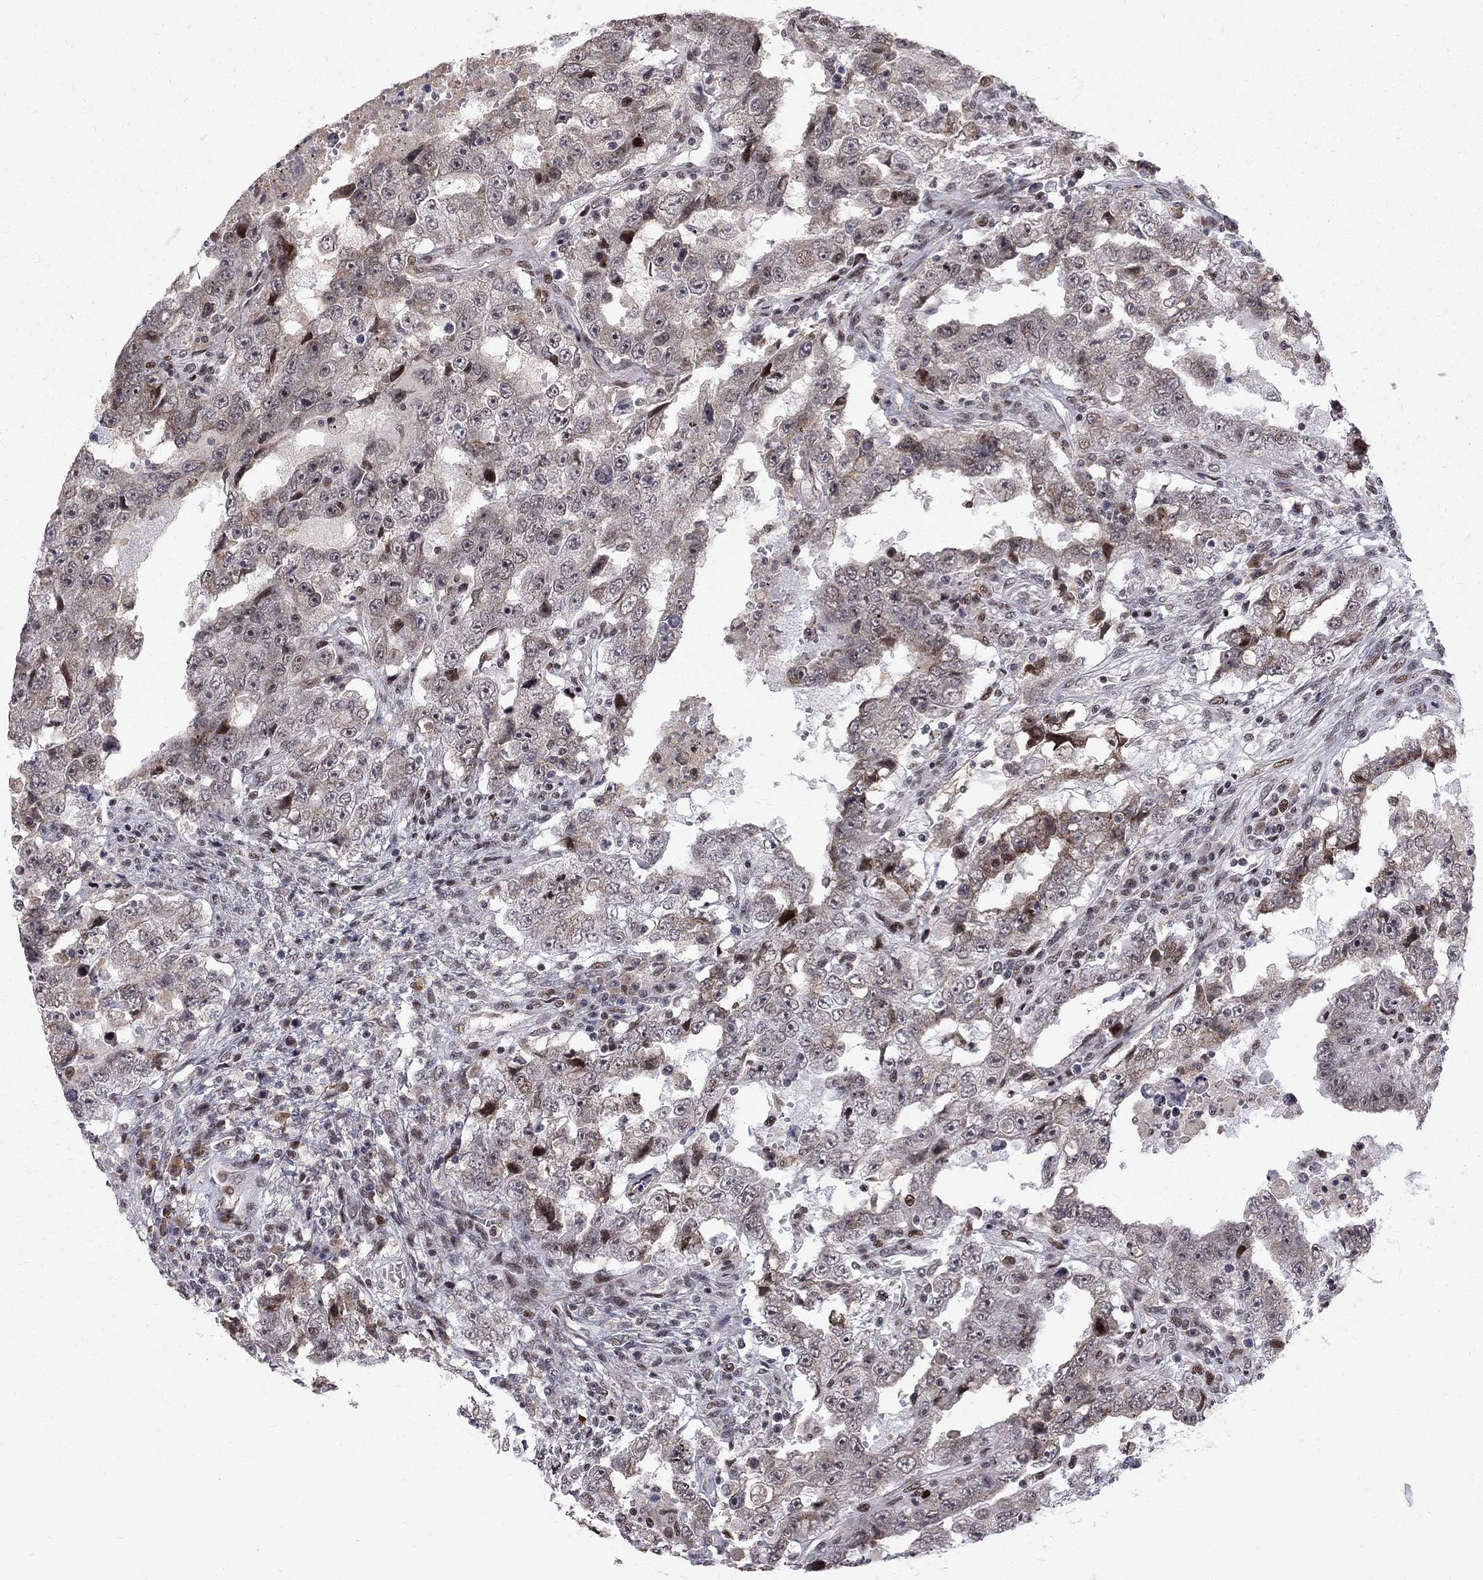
{"staining": {"intensity": "moderate", "quantity": "<25%", "location": "cytoplasmic/membranous"}, "tissue": "testis cancer", "cell_type": "Tumor cells", "image_type": "cancer", "snomed": [{"axis": "morphology", "description": "Carcinoma, Embryonal, NOS"}, {"axis": "topography", "description": "Testis"}], "caption": "Moderate cytoplasmic/membranous staining for a protein is present in about <25% of tumor cells of testis cancer using immunohistochemistry.", "gene": "TCEAL1", "patient": {"sex": "male", "age": 26}}